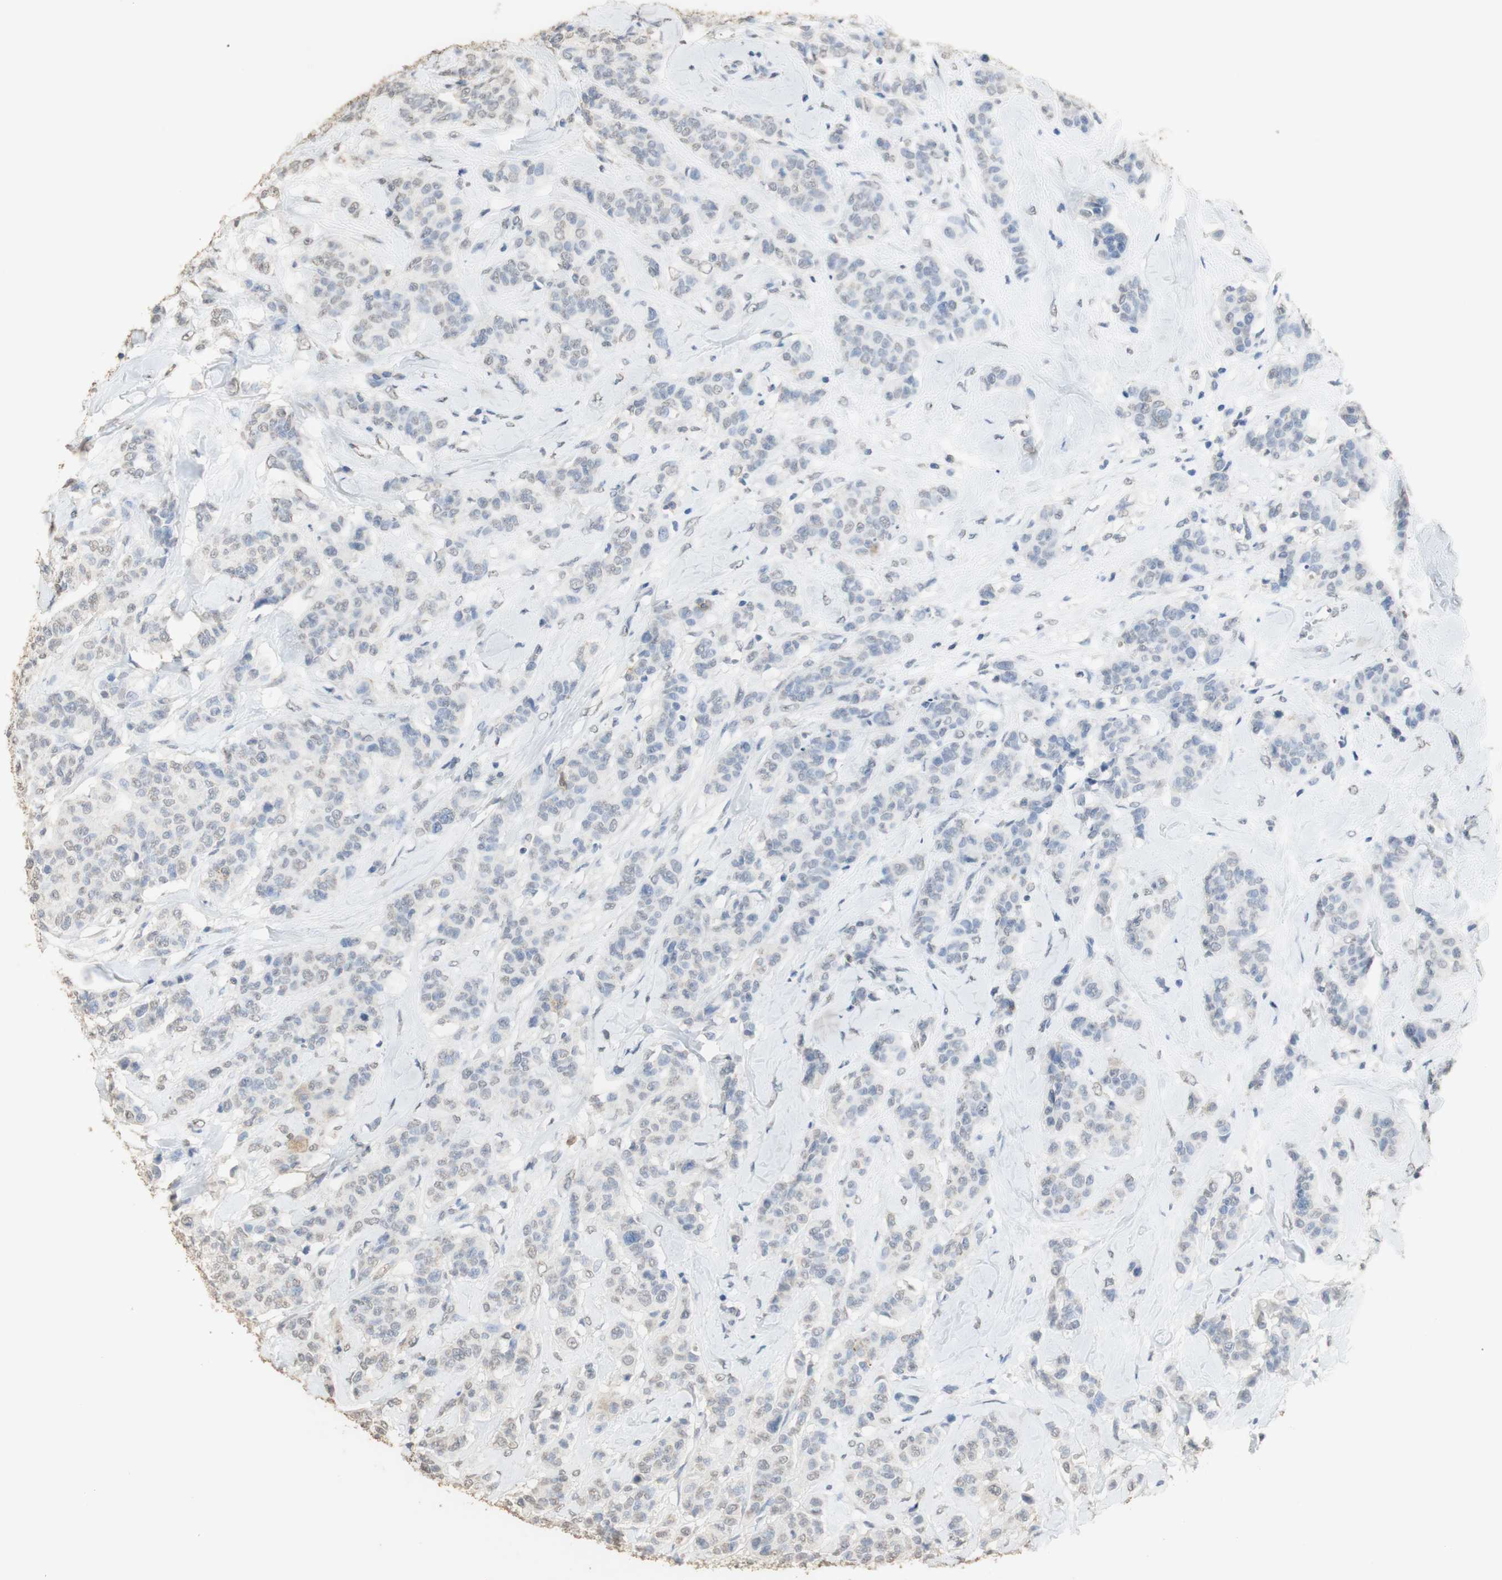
{"staining": {"intensity": "weak", "quantity": "<25%", "location": "nuclear"}, "tissue": "breast cancer", "cell_type": "Tumor cells", "image_type": "cancer", "snomed": [{"axis": "morphology", "description": "Normal tissue, NOS"}, {"axis": "morphology", "description": "Duct carcinoma"}, {"axis": "topography", "description": "Breast"}], "caption": "Immunohistochemistry (IHC) of human breast cancer shows no staining in tumor cells.", "gene": "L1CAM", "patient": {"sex": "female", "age": 40}}